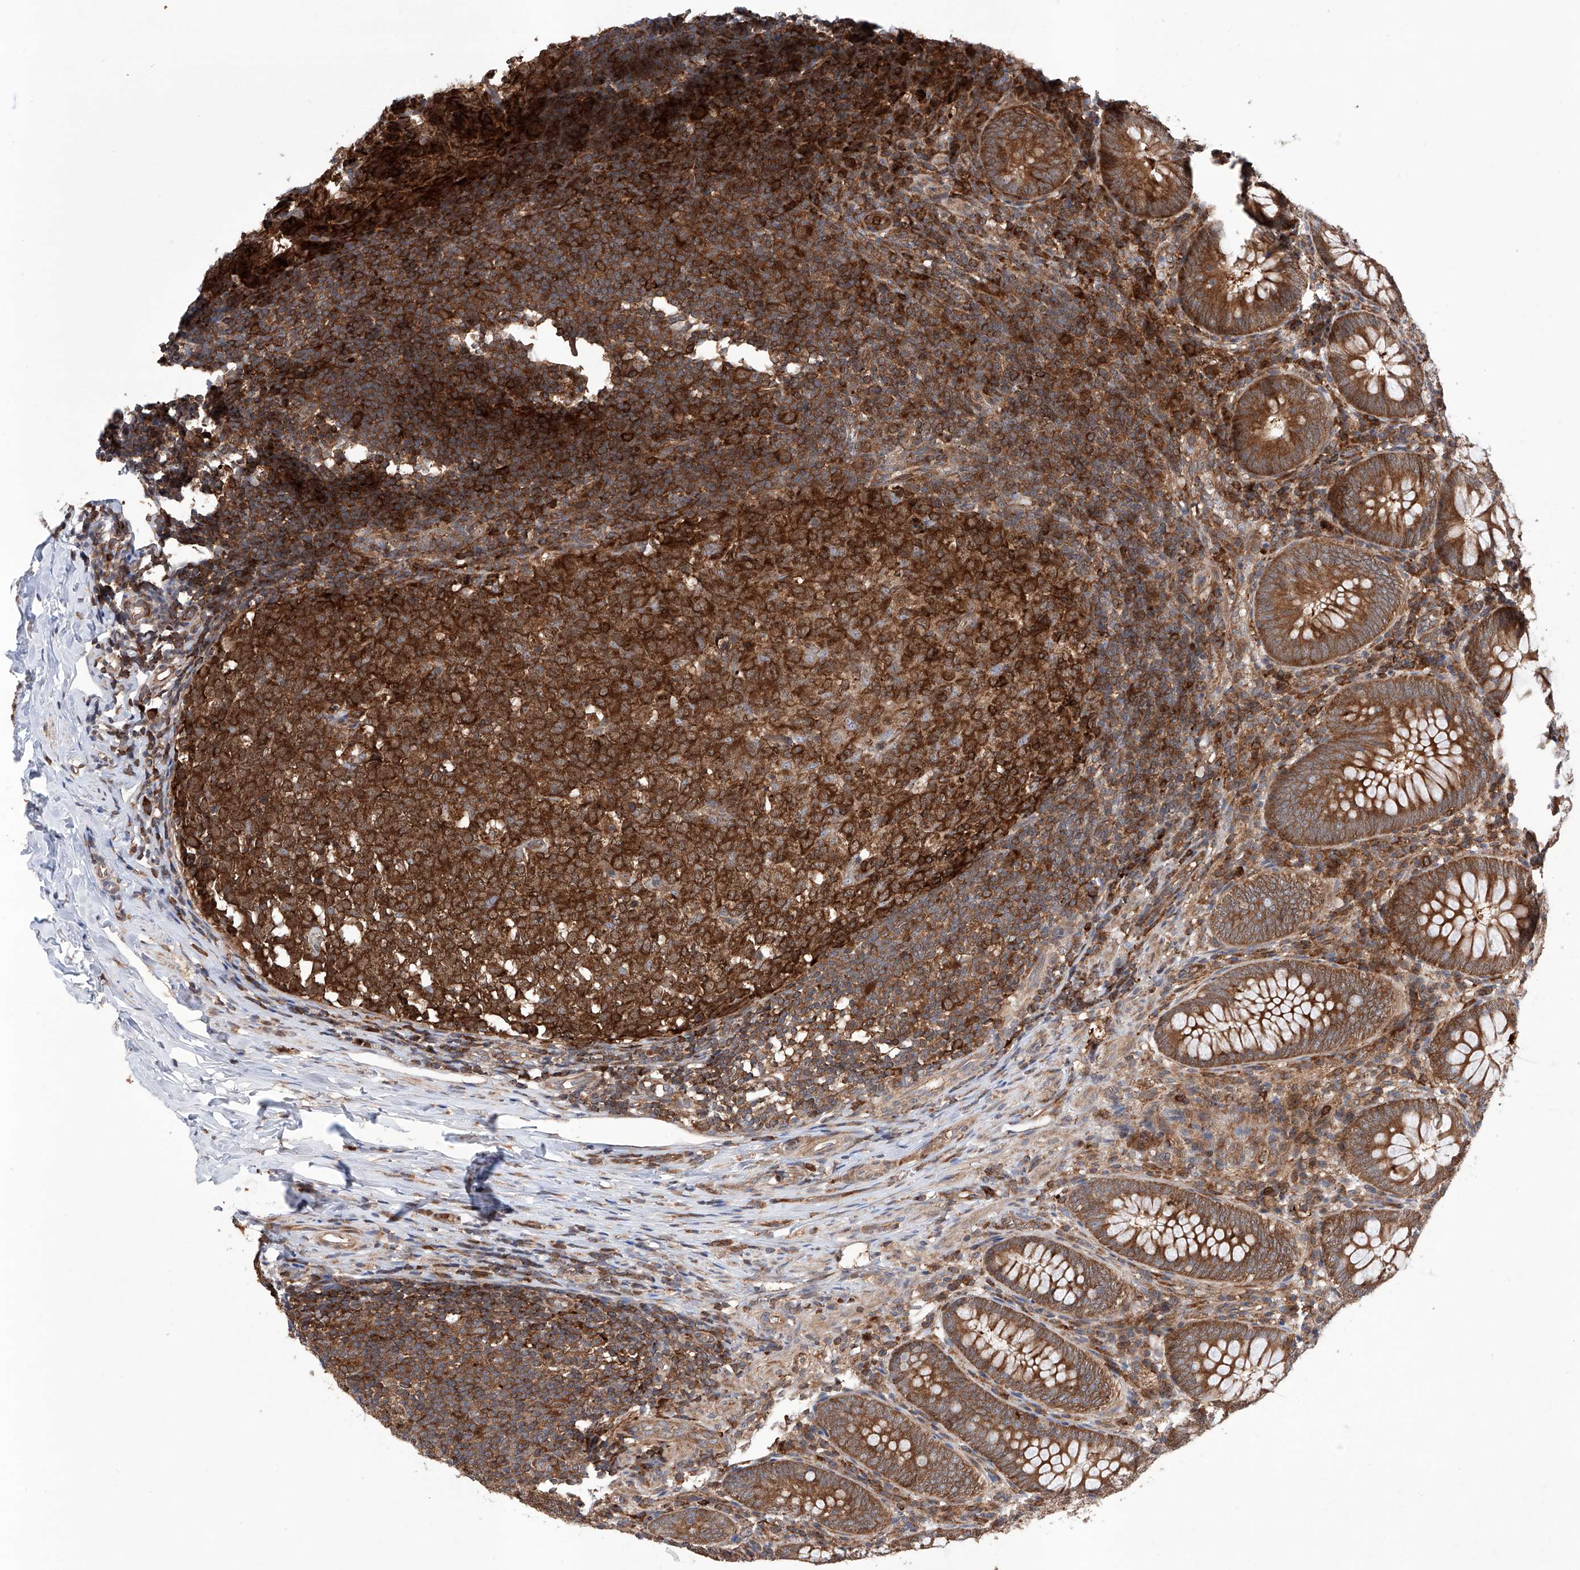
{"staining": {"intensity": "strong", "quantity": ">75%", "location": "cytoplasmic/membranous"}, "tissue": "appendix", "cell_type": "Glandular cells", "image_type": "normal", "snomed": [{"axis": "morphology", "description": "Normal tissue, NOS"}, {"axis": "topography", "description": "Appendix"}], "caption": "A micrograph of appendix stained for a protein shows strong cytoplasmic/membranous brown staining in glandular cells.", "gene": "TIMM23", "patient": {"sex": "male", "age": 14}}